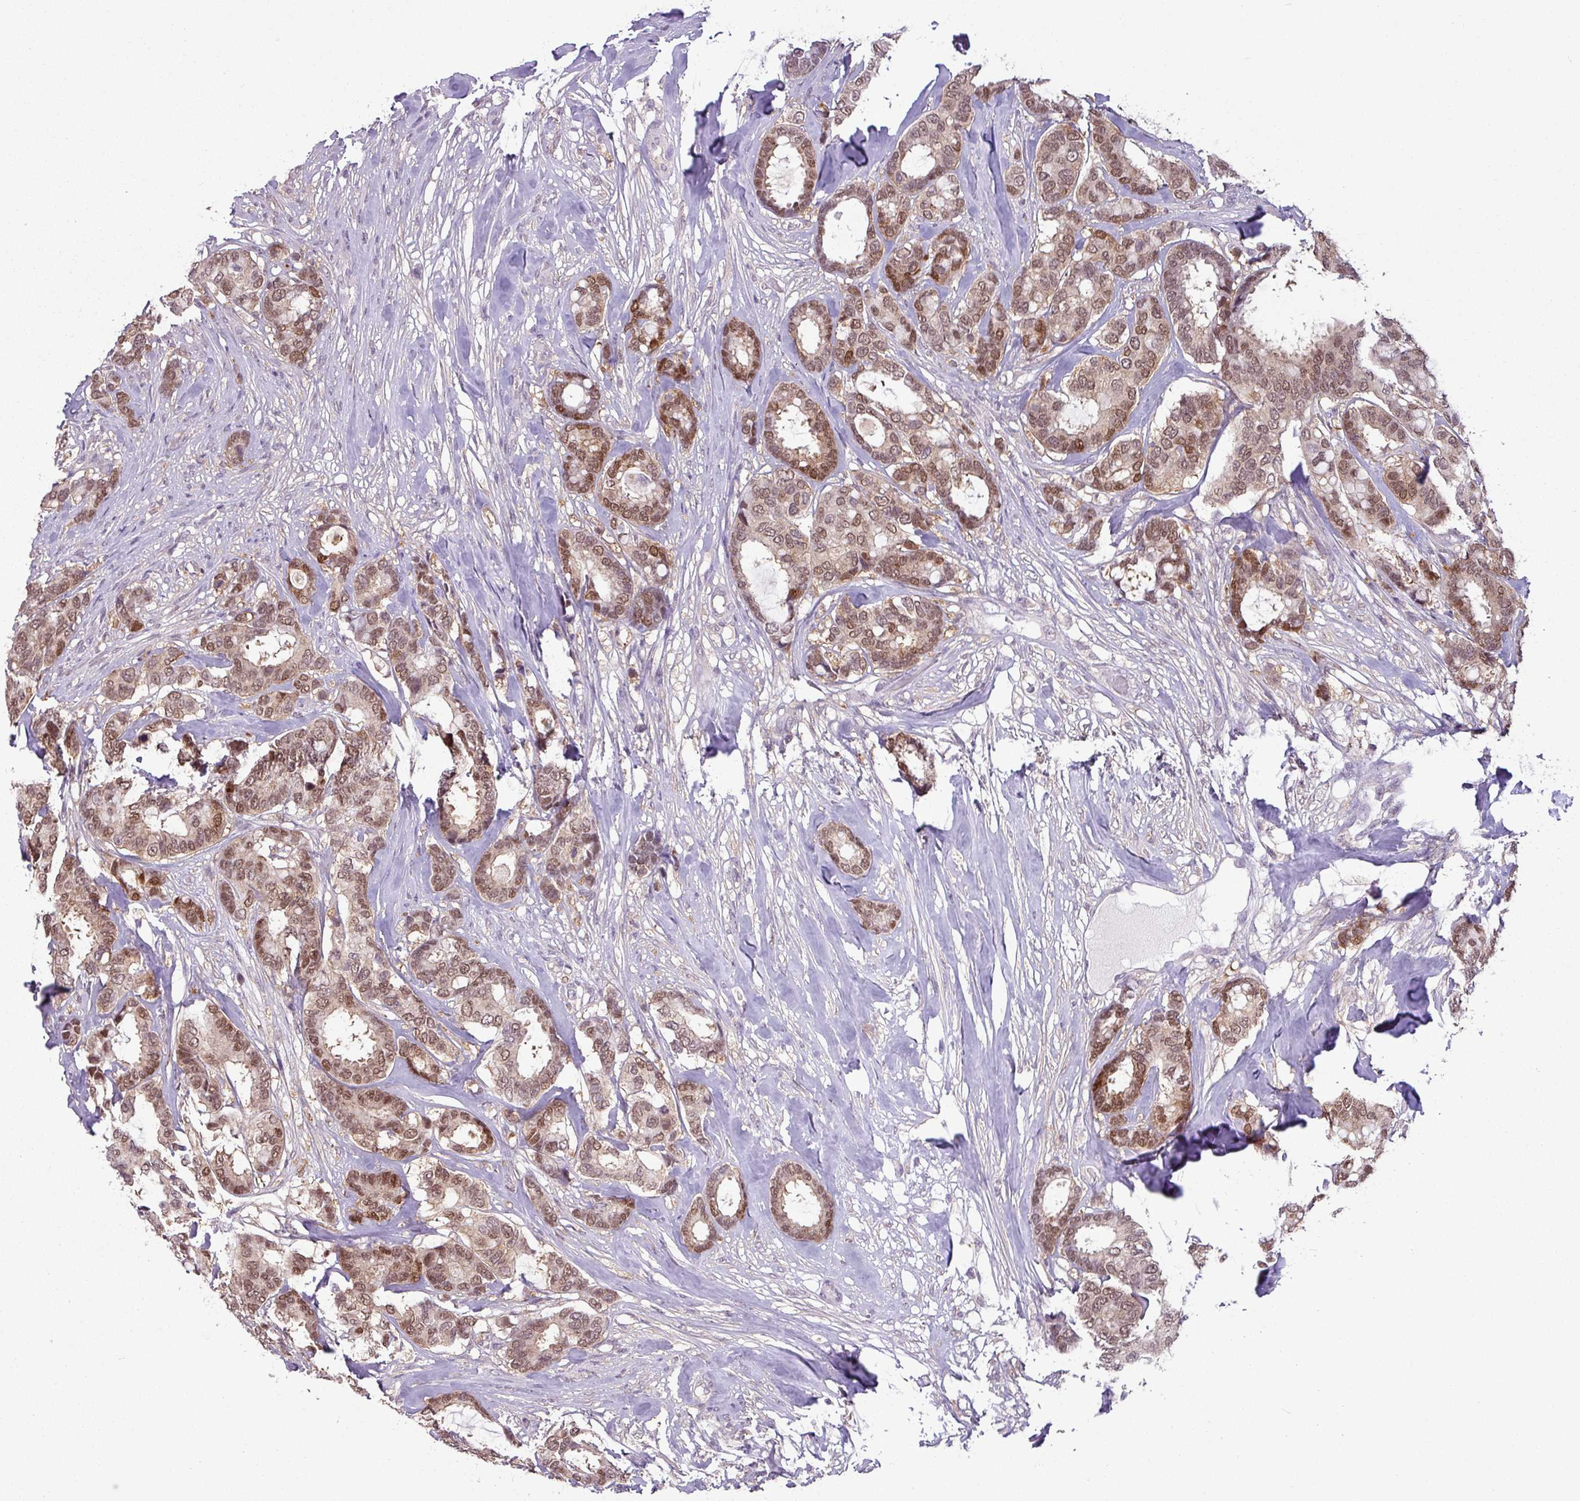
{"staining": {"intensity": "moderate", "quantity": ">75%", "location": "nuclear"}, "tissue": "breast cancer", "cell_type": "Tumor cells", "image_type": "cancer", "snomed": [{"axis": "morphology", "description": "Duct carcinoma"}, {"axis": "topography", "description": "Breast"}], "caption": "Brown immunohistochemical staining in breast cancer reveals moderate nuclear expression in approximately >75% of tumor cells.", "gene": "TTLL12", "patient": {"sex": "female", "age": 87}}